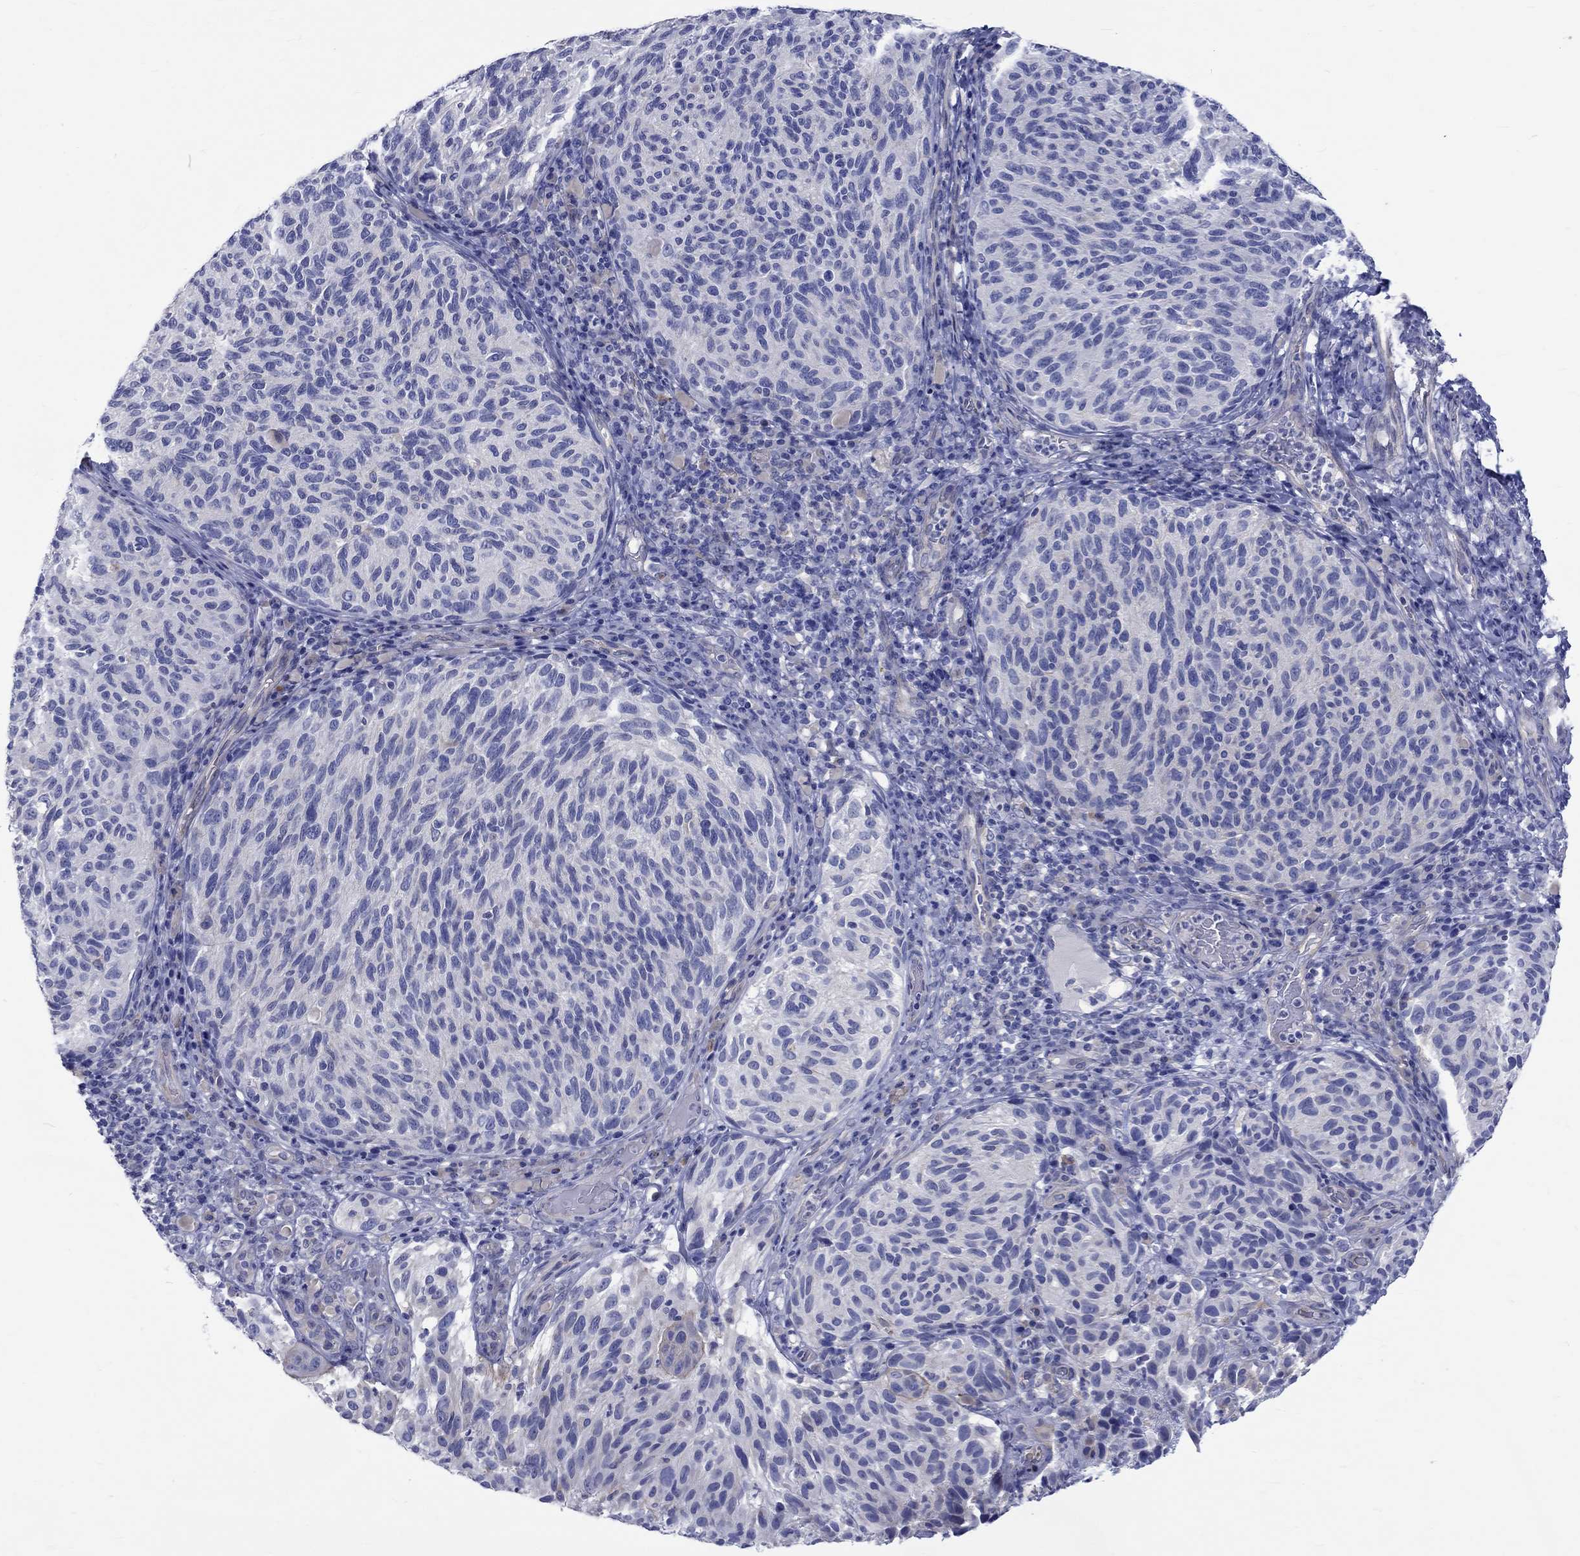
{"staining": {"intensity": "negative", "quantity": "none", "location": "none"}, "tissue": "melanoma", "cell_type": "Tumor cells", "image_type": "cancer", "snomed": [{"axis": "morphology", "description": "Malignant melanoma, NOS"}, {"axis": "topography", "description": "Skin"}], "caption": "The image exhibits no staining of tumor cells in melanoma.", "gene": "SH2D7", "patient": {"sex": "female", "age": 73}}